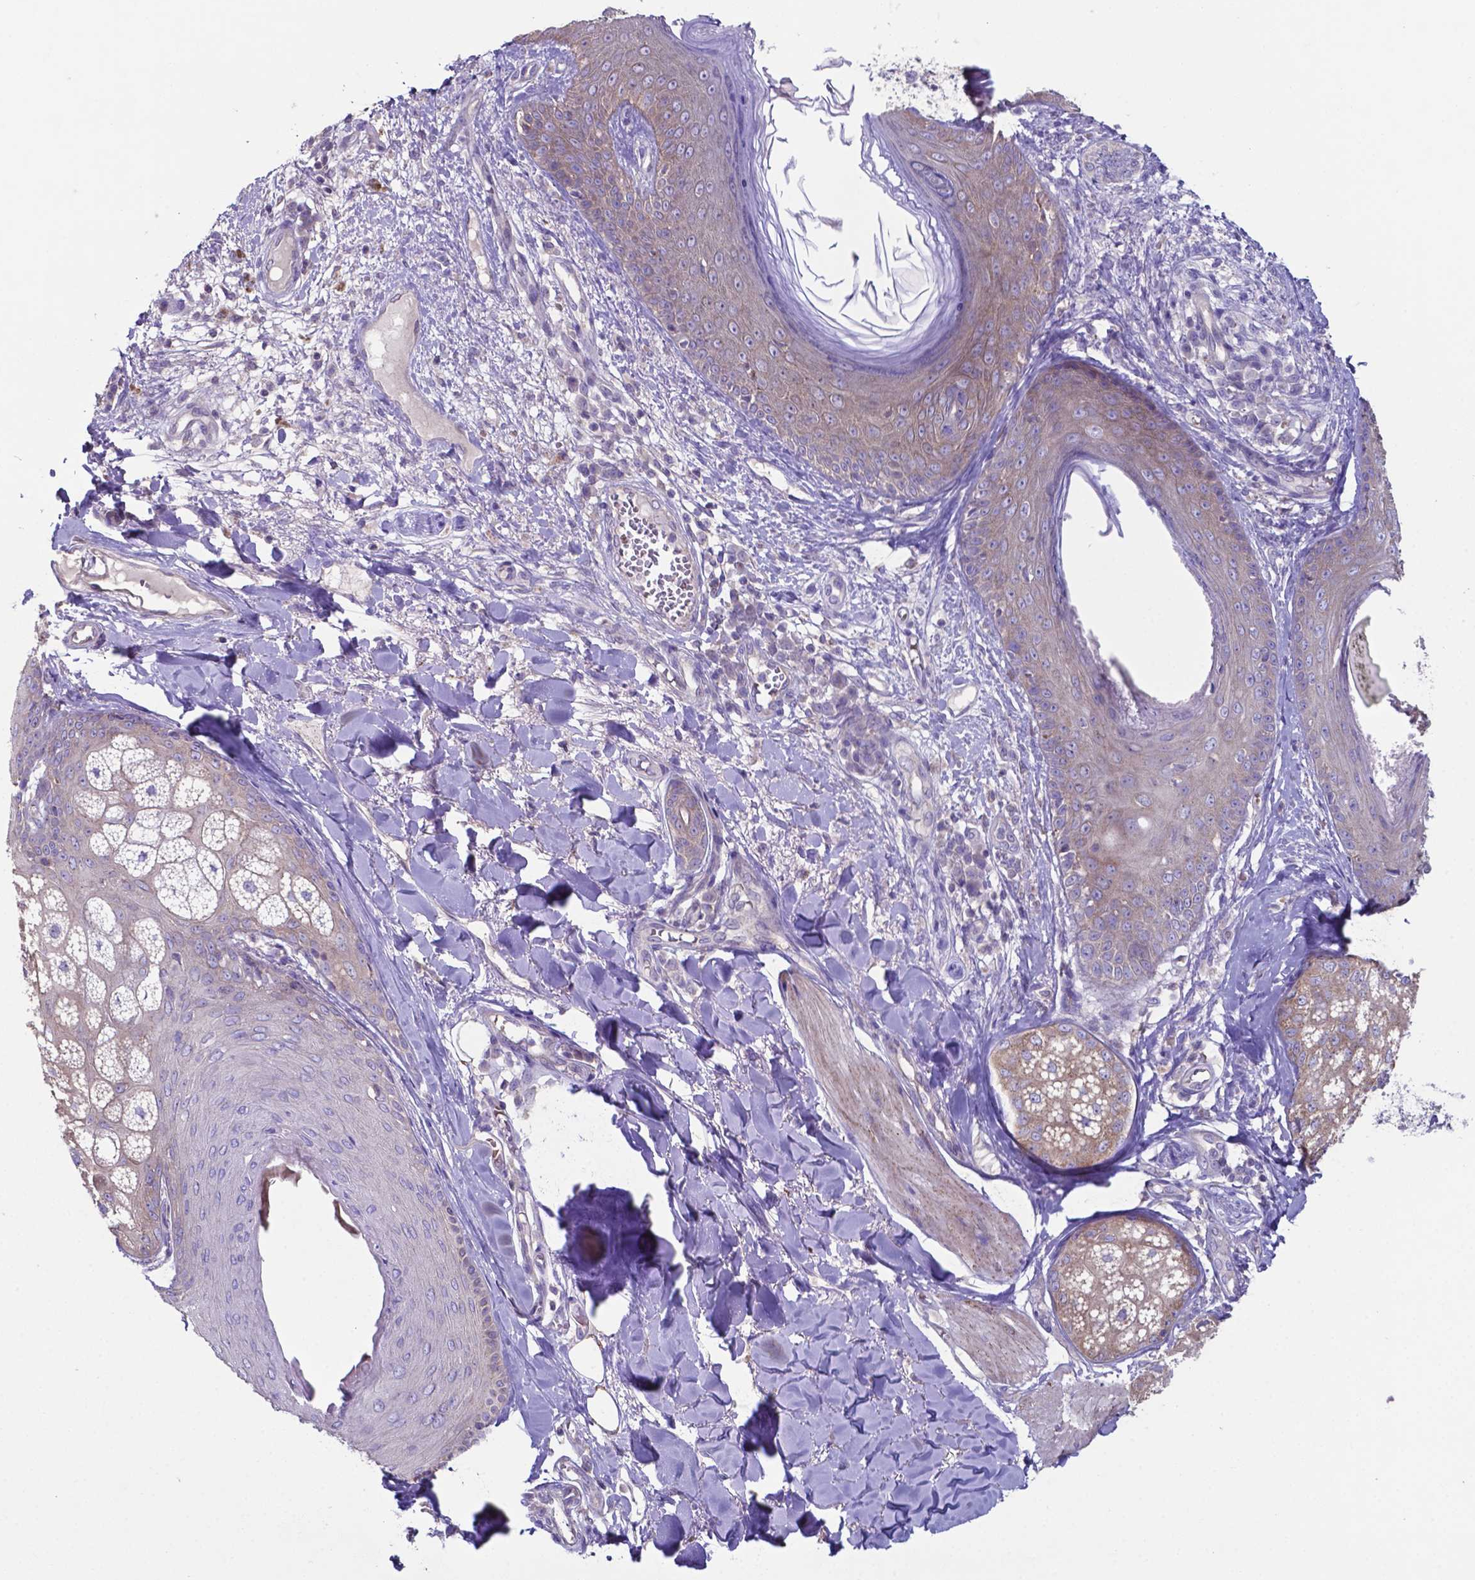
{"staining": {"intensity": "negative", "quantity": "none", "location": "none"}, "tissue": "skin cancer", "cell_type": "Tumor cells", "image_type": "cancer", "snomed": [{"axis": "morphology", "description": "Basal cell carcinoma"}, {"axis": "topography", "description": "Skin"}], "caption": "The image displays no staining of tumor cells in skin basal cell carcinoma. Nuclei are stained in blue.", "gene": "TYRO3", "patient": {"sex": "female", "age": 69}}